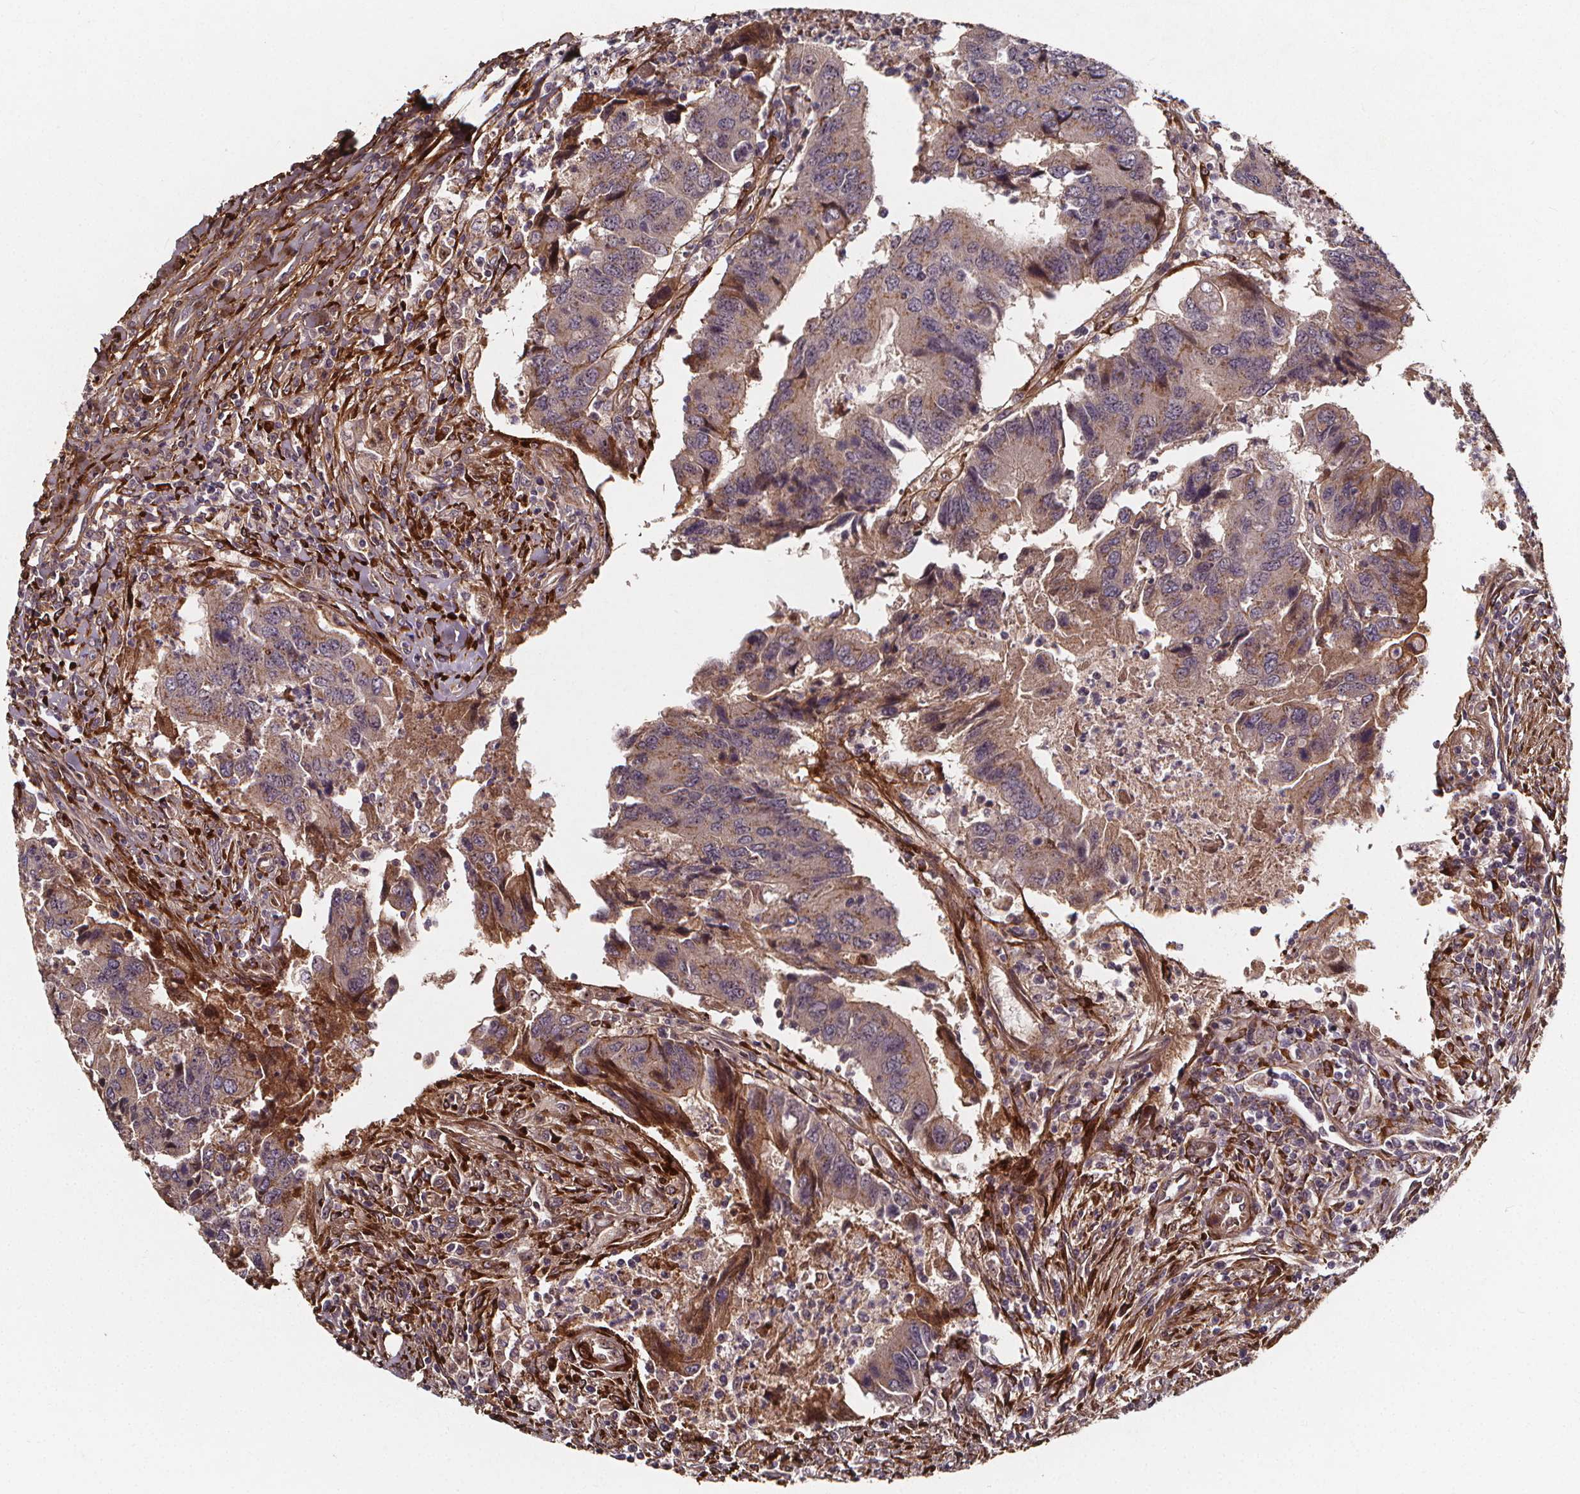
{"staining": {"intensity": "weak", "quantity": ">75%", "location": "cytoplasmic/membranous"}, "tissue": "colorectal cancer", "cell_type": "Tumor cells", "image_type": "cancer", "snomed": [{"axis": "morphology", "description": "Adenocarcinoma, NOS"}, {"axis": "topography", "description": "Colon"}], "caption": "The micrograph exhibits a brown stain indicating the presence of a protein in the cytoplasmic/membranous of tumor cells in colorectal cancer (adenocarcinoma).", "gene": "AEBP1", "patient": {"sex": "female", "age": 67}}